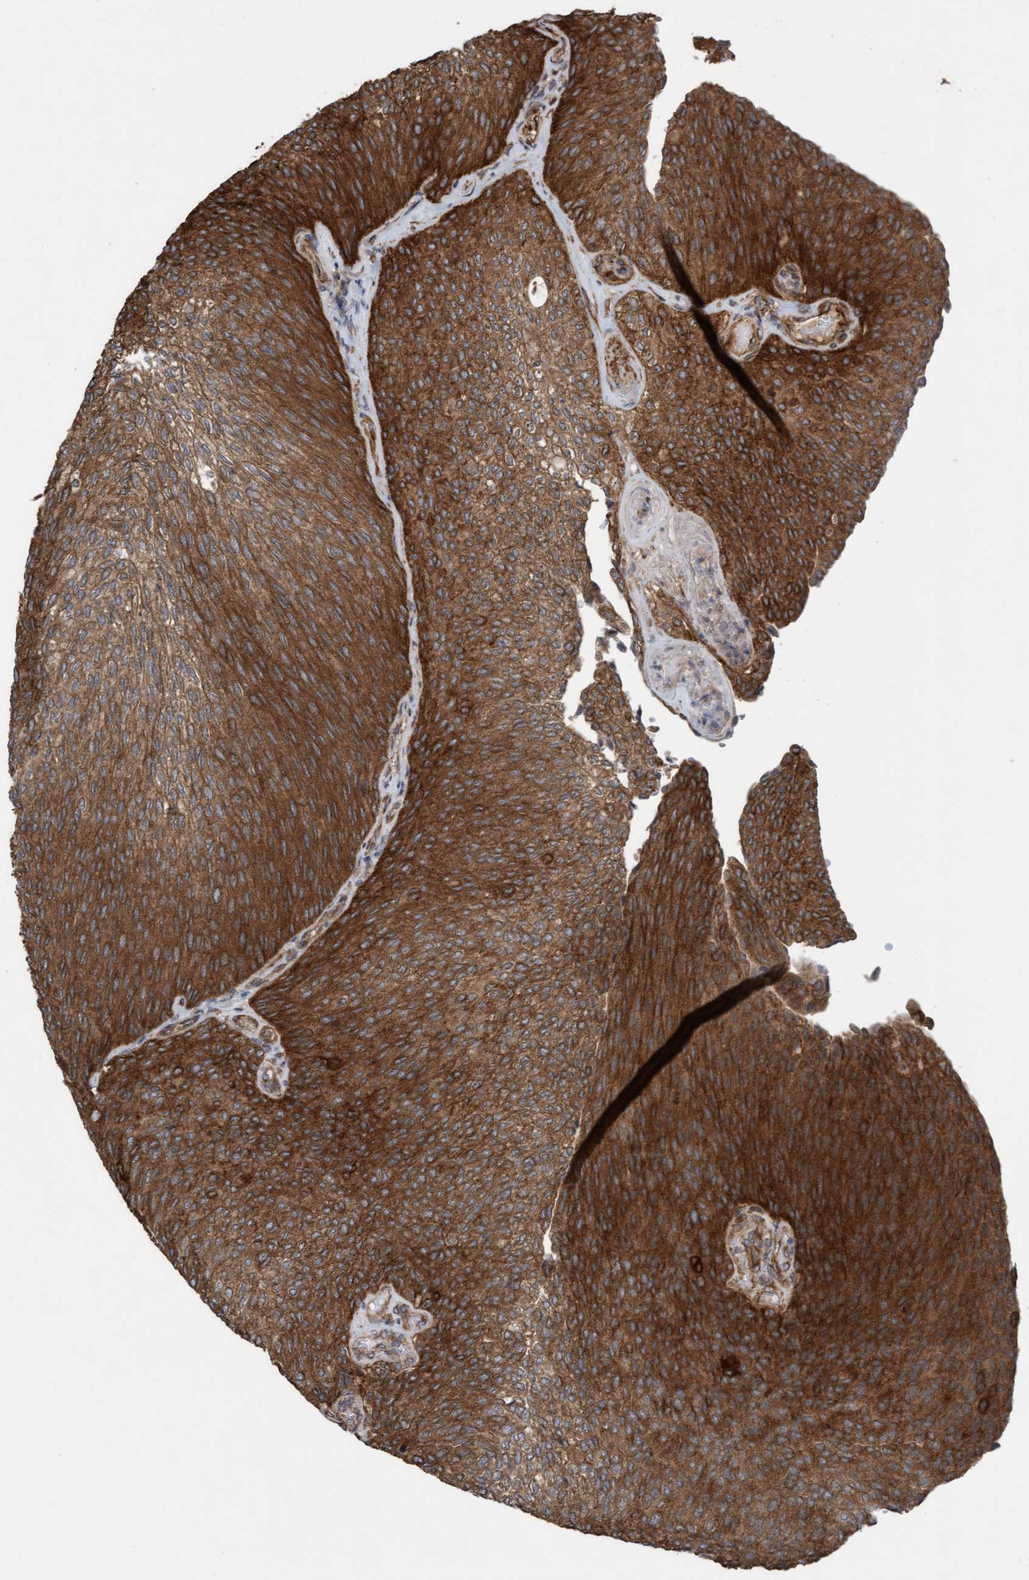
{"staining": {"intensity": "strong", "quantity": ">75%", "location": "cytoplasmic/membranous"}, "tissue": "urothelial cancer", "cell_type": "Tumor cells", "image_type": "cancer", "snomed": [{"axis": "morphology", "description": "Urothelial carcinoma, Low grade"}, {"axis": "topography", "description": "Urinary bladder"}], "caption": "Urothelial carcinoma (low-grade) stained for a protein (brown) displays strong cytoplasmic/membranous positive positivity in approximately >75% of tumor cells.", "gene": "CDC42EP4", "patient": {"sex": "female", "age": 79}}